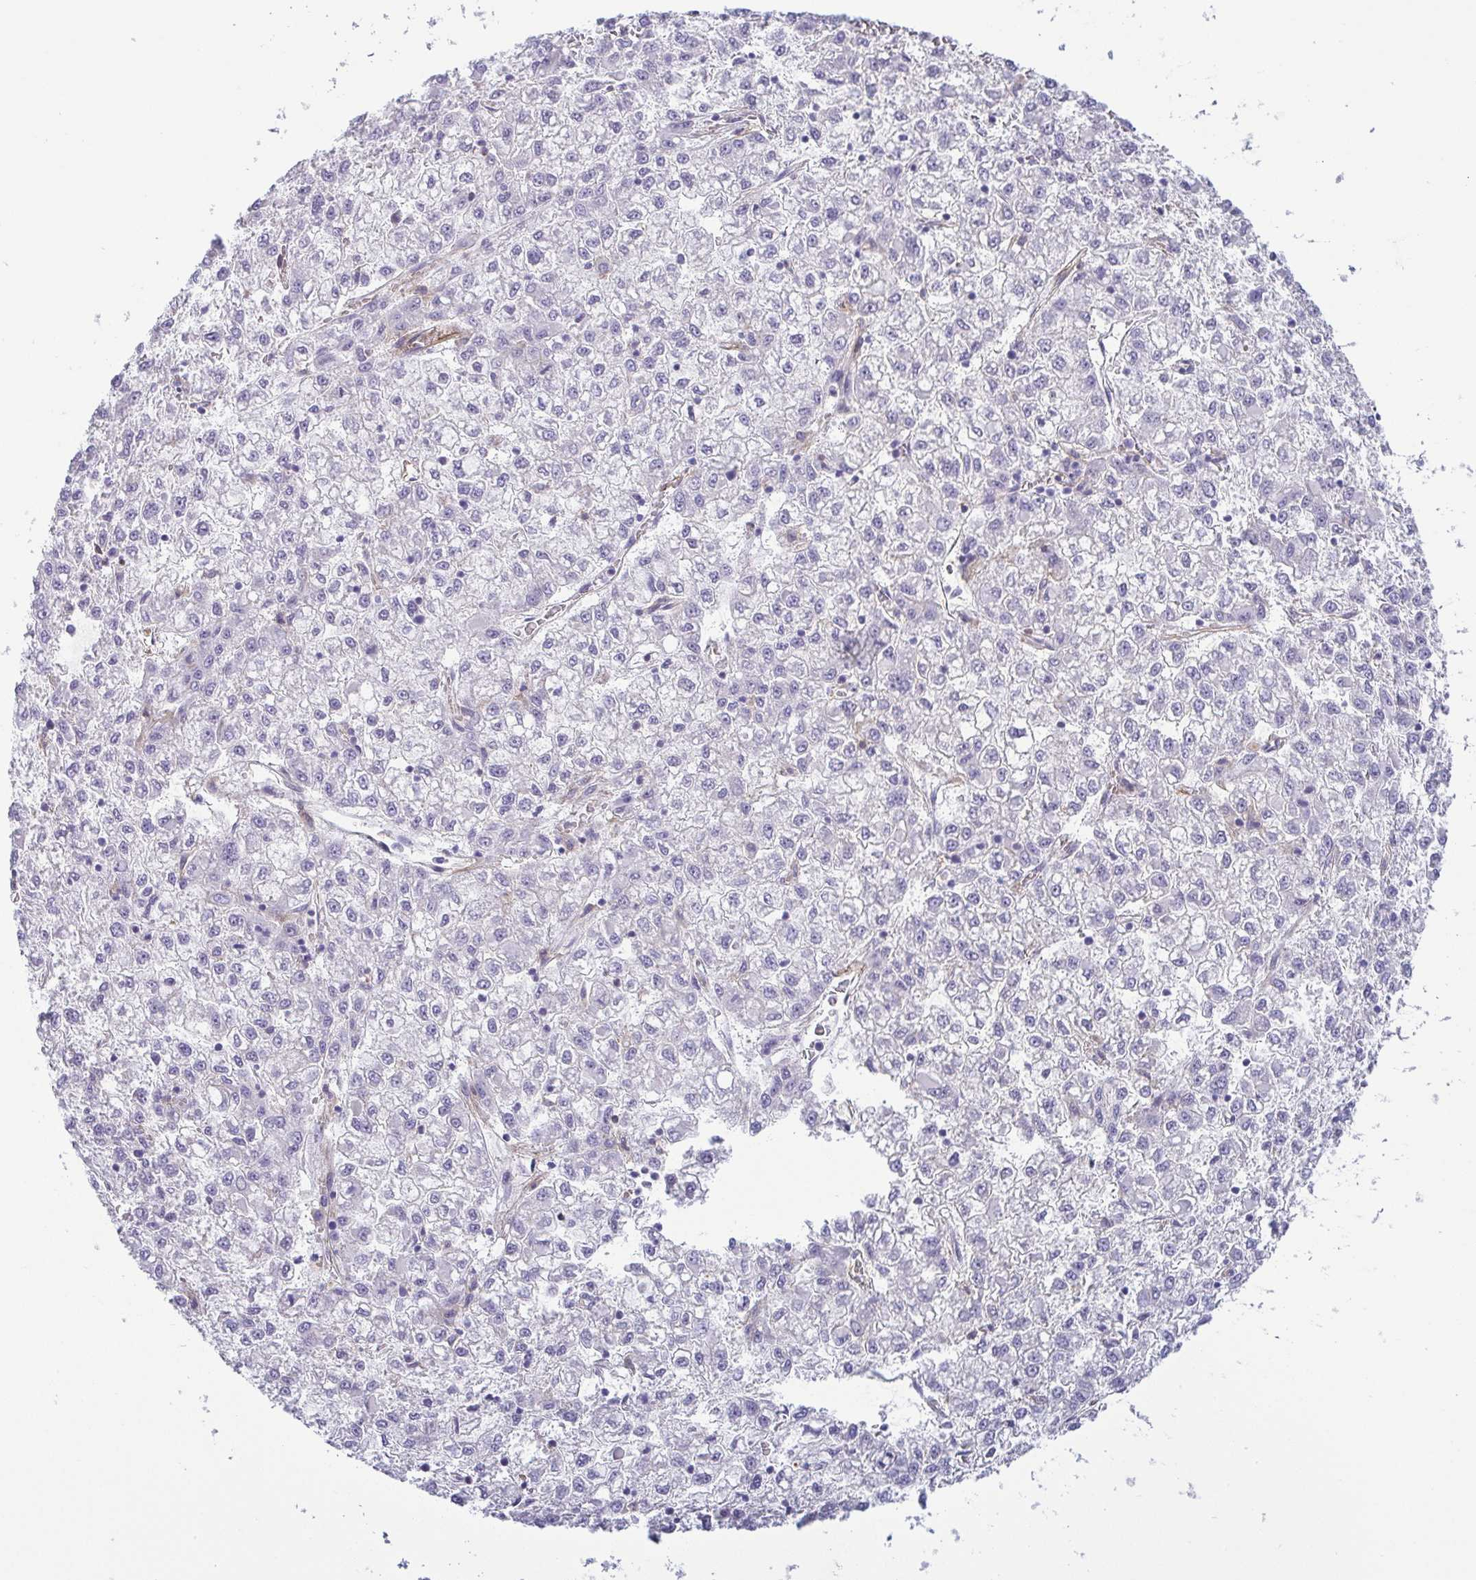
{"staining": {"intensity": "negative", "quantity": "none", "location": "none"}, "tissue": "liver cancer", "cell_type": "Tumor cells", "image_type": "cancer", "snomed": [{"axis": "morphology", "description": "Carcinoma, Hepatocellular, NOS"}, {"axis": "topography", "description": "Liver"}], "caption": "Liver cancer stained for a protein using immunohistochemistry reveals no expression tumor cells.", "gene": "LIMA1", "patient": {"sex": "male", "age": 40}}